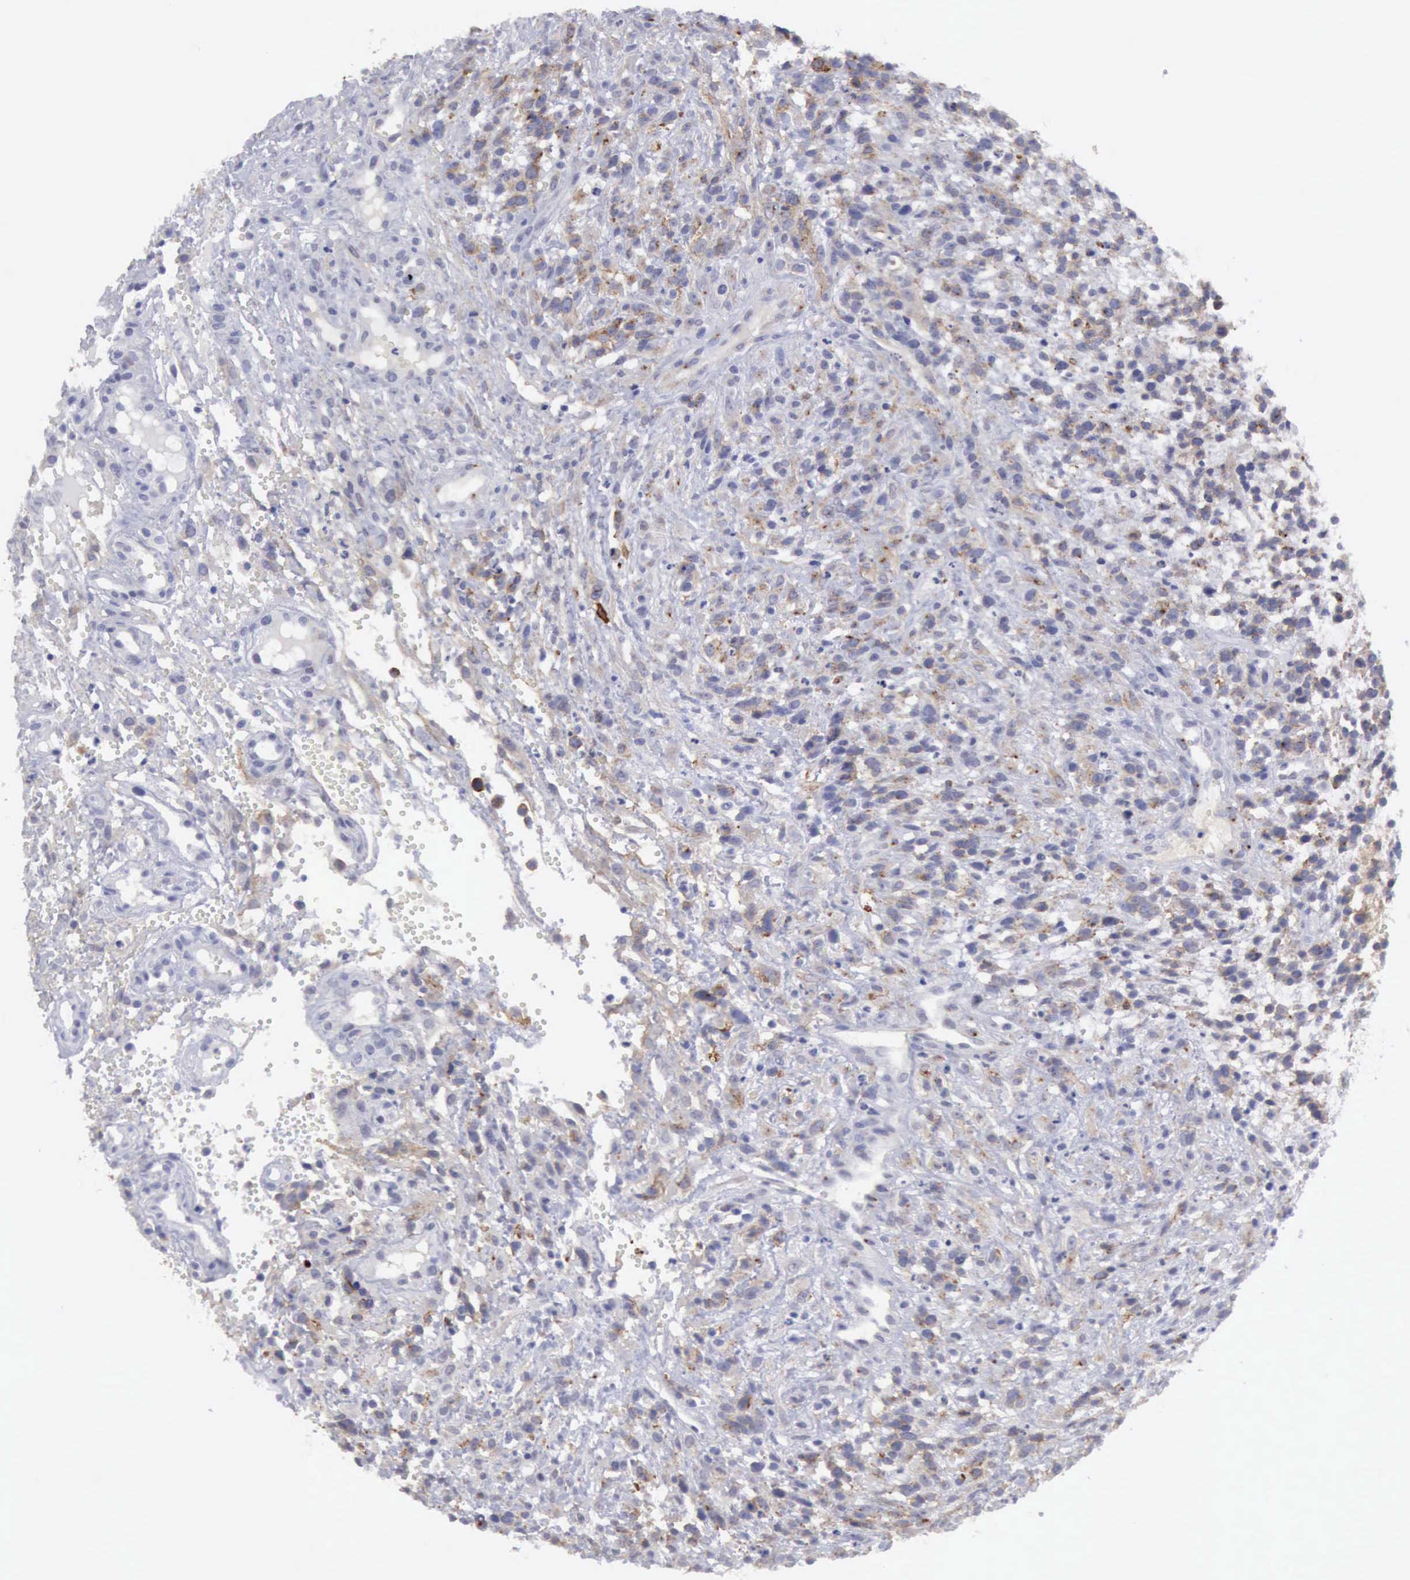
{"staining": {"intensity": "weak", "quantity": "25%-75%", "location": "cytoplasmic/membranous"}, "tissue": "glioma", "cell_type": "Tumor cells", "image_type": "cancer", "snomed": [{"axis": "morphology", "description": "Glioma, malignant, High grade"}, {"axis": "topography", "description": "Brain"}], "caption": "Weak cytoplasmic/membranous protein positivity is appreciated in about 25%-75% of tumor cells in glioma.", "gene": "TFRC", "patient": {"sex": "male", "age": 66}}